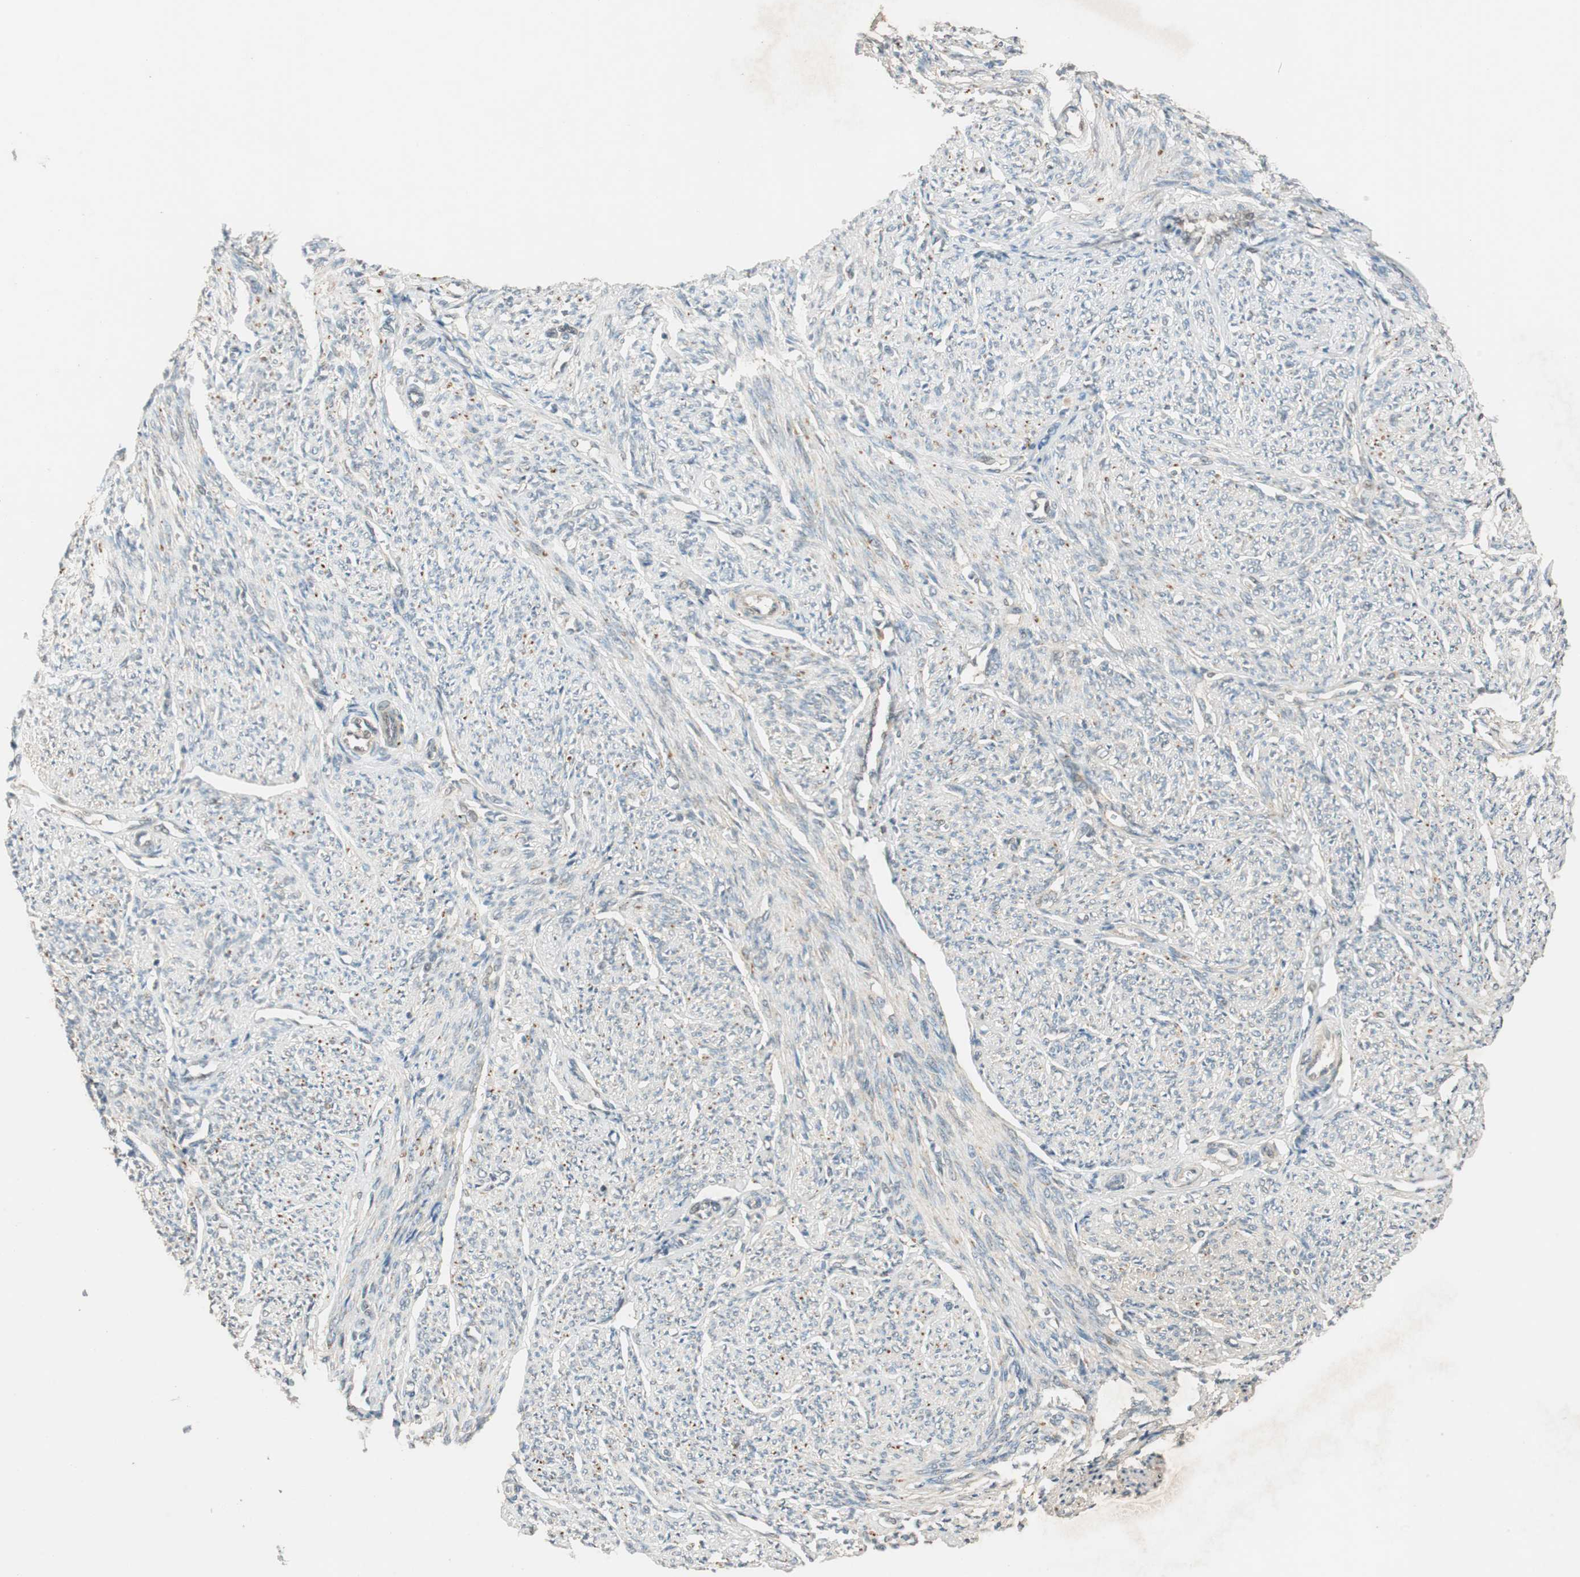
{"staining": {"intensity": "negative", "quantity": "none", "location": "none"}, "tissue": "smooth muscle", "cell_type": "Smooth muscle cells", "image_type": "normal", "snomed": [{"axis": "morphology", "description": "Normal tissue, NOS"}, {"axis": "topography", "description": "Smooth muscle"}], "caption": "This is an immunohistochemistry (IHC) micrograph of benign smooth muscle. There is no expression in smooth muscle cells.", "gene": "GLB1", "patient": {"sex": "female", "age": 65}}